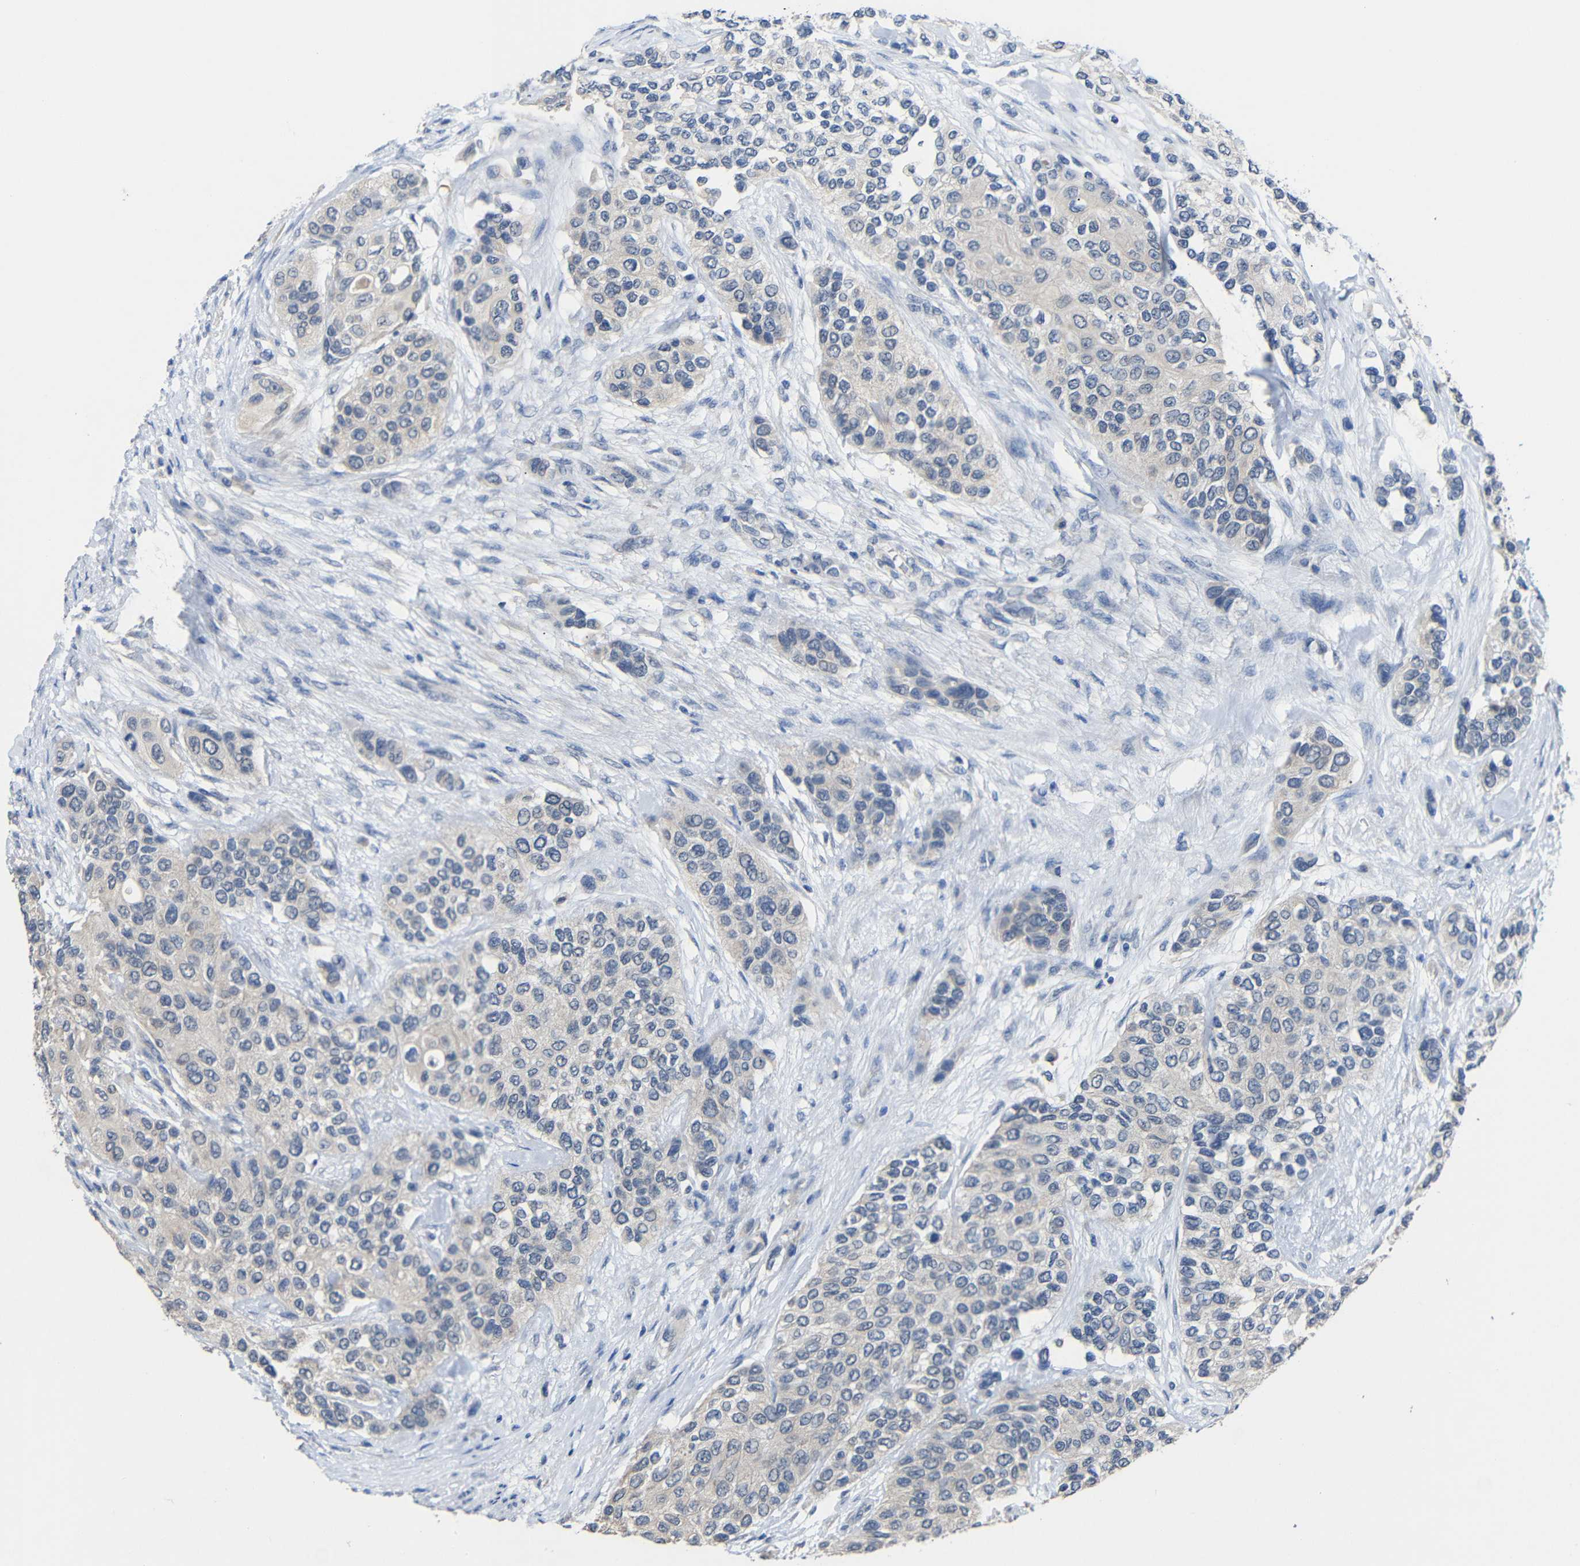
{"staining": {"intensity": "negative", "quantity": "none", "location": "none"}, "tissue": "urothelial cancer", "cell_type": "Tumor cells", "image_type": "cancer", "snomed": [{"axis": "morphology", "description": "Urothelial carcinoma, High grade"}, {"axis": "topography", "description": "Urinary bladder"}], "caption": "Urothelial carcinoma (high-grade) was stained to show a protein in brown. There is no significant expression in tumor cells. Brightfield microscopy of immunohistochemistry stained with DAB (brown) and hematoxylin (blue), captured at high magnification.", "gene": "HNF1A", "patient": {"sex": "female", "age": 56}}